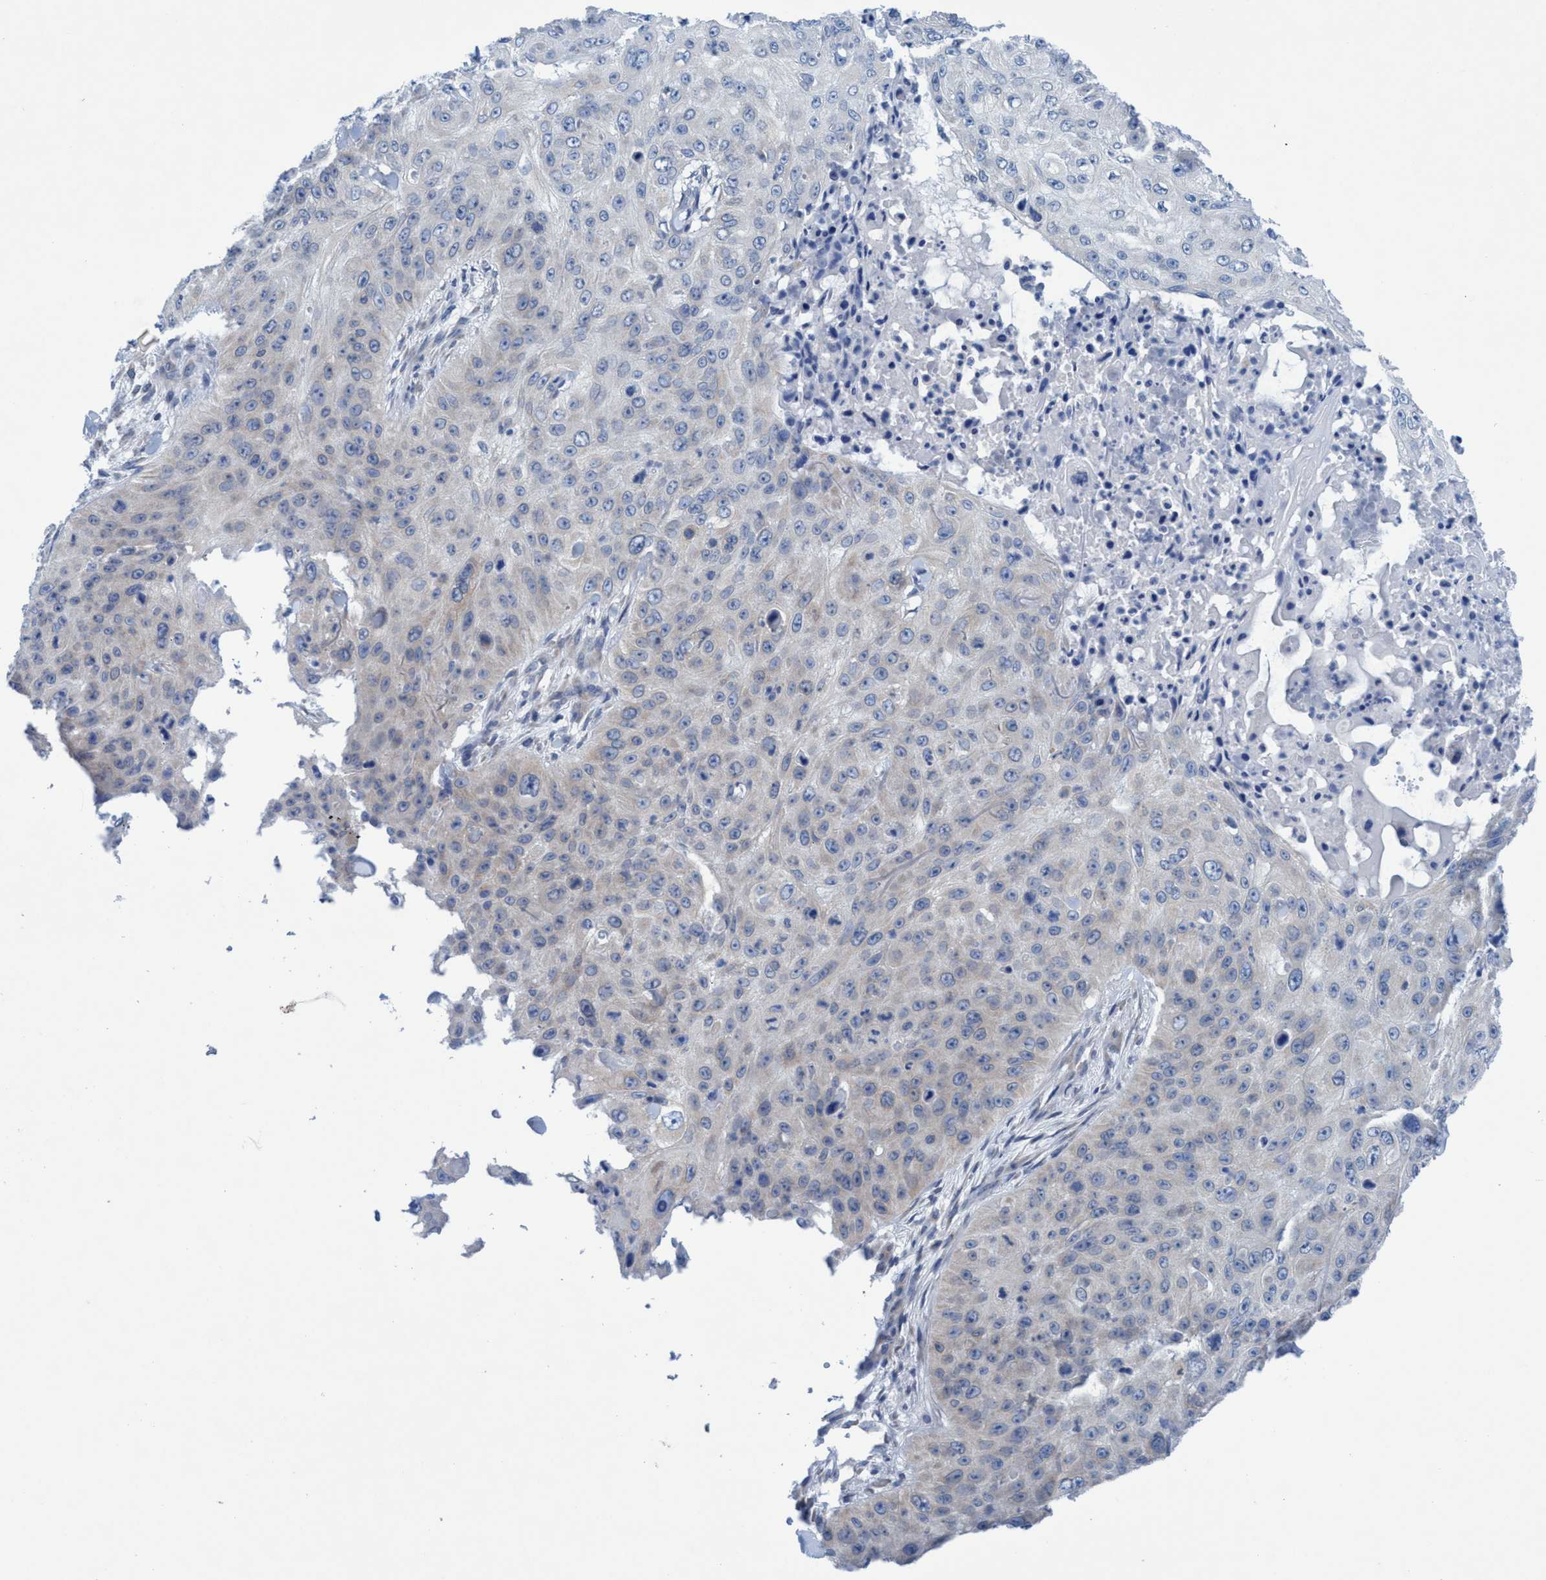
{"staining": {"intensity": "negative", "quantity": "none", "location": "none"}, "tissue": "skin cancer", "cell_type": "Tumor cells", "image_type": "cancer", "snomed": [{"axis": "morphology", "description": "Squamous cell carcinoma, NOS"}, {"axis": "topography", "description": "Skin"}], "caption": "High magnification brightfield microscopy of skin squamous cell carcinoma stained with DAB (brown) and counterstained with hematoxylin (blue): tumor cells show no significant staining.", "gene": "RSAD1", "patient": {"sex": "female", "age": 80}}